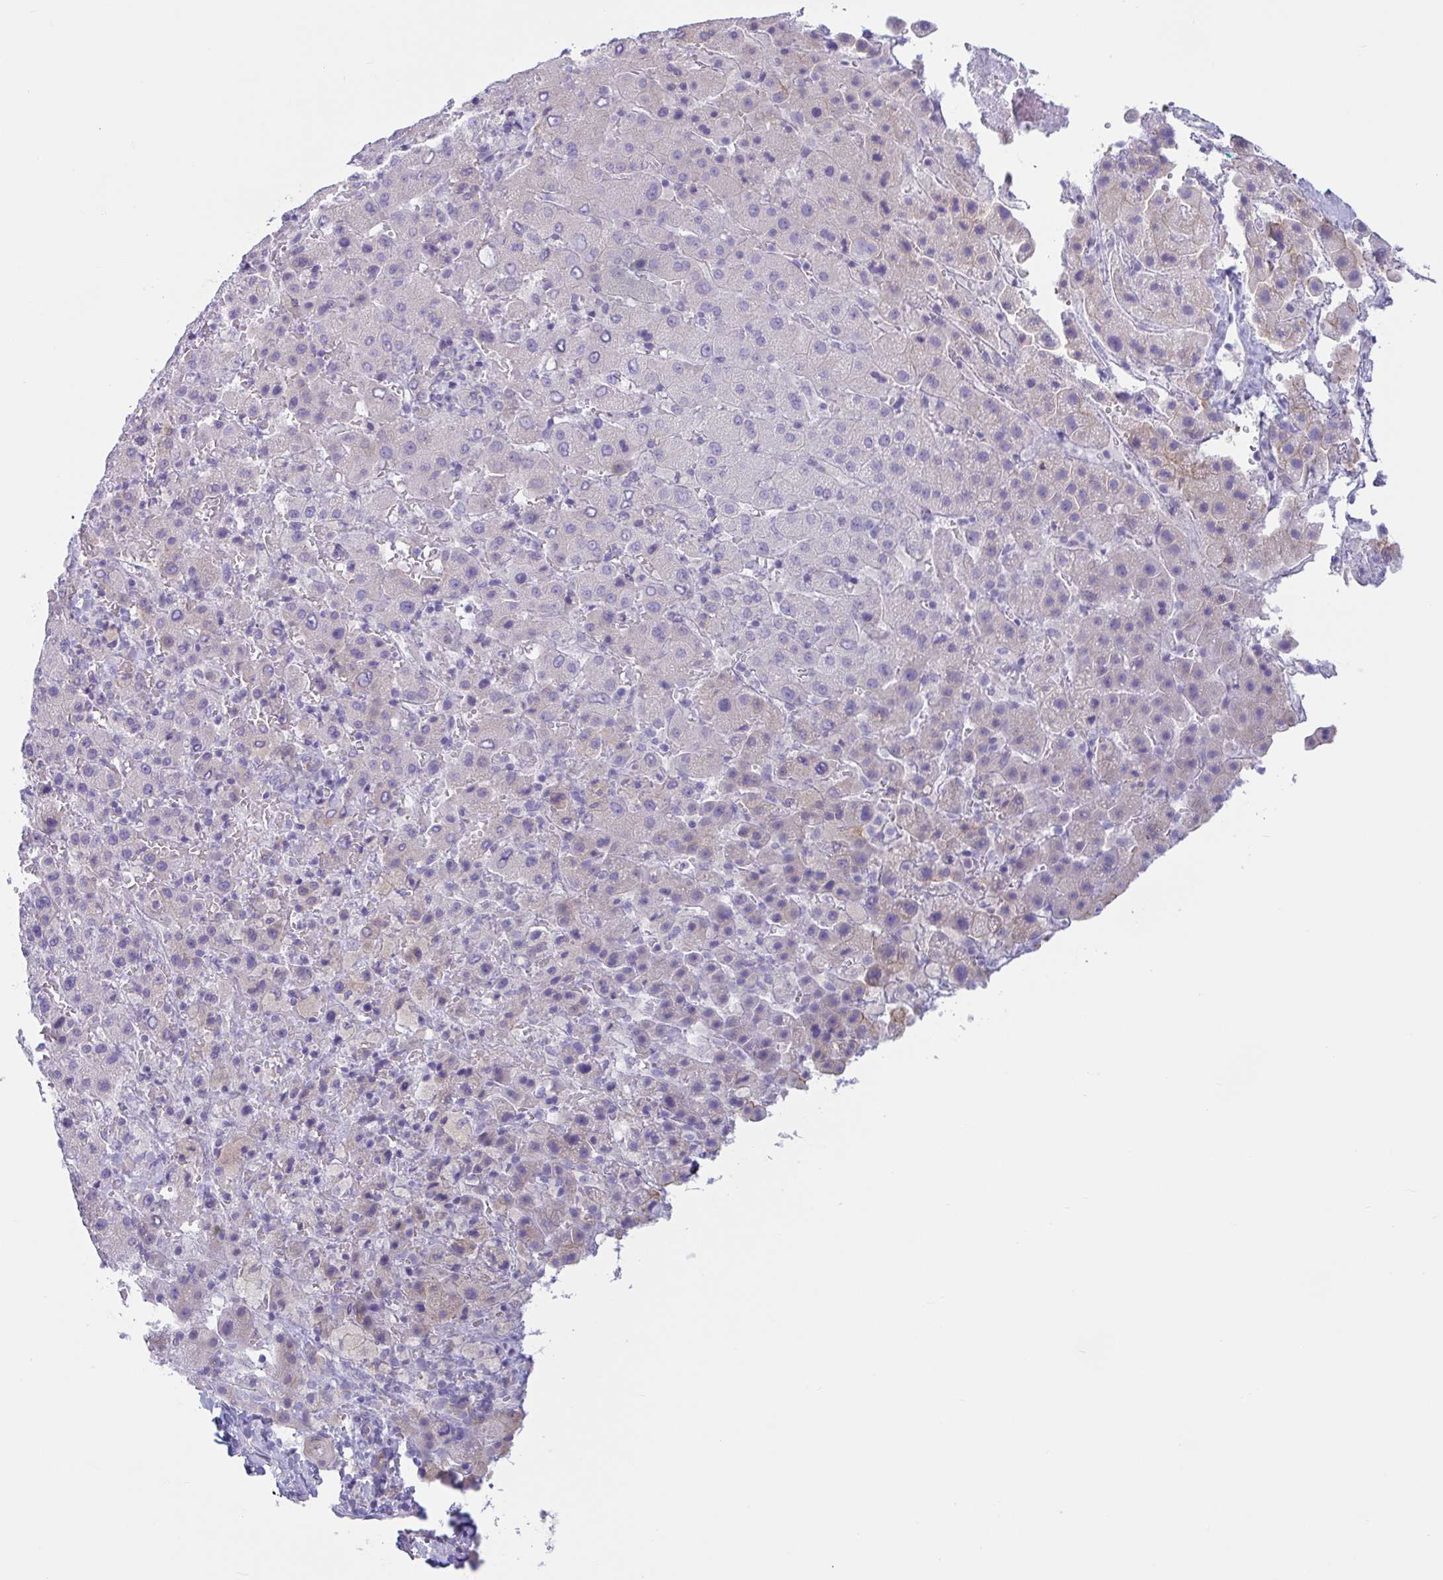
{"staining": {"intensity": "negative", "quantity": "none", "location": "none"}, "tissue": "liver cancer", "cell_type": "Tumor cells", "image_type": "cancer", "snomed": [{"axis": "morphology", "description": "Carcinoma, Hepatocellular, NOS"}, {"axis": "topography", "description": "Liver"}], "caption": "Image shows no significant protein positivity in tumor cells of liver cancer (hepatocellular carcinoma).", "gene": "TNNI2", "patient": {"sex": "female", "age": 58}}